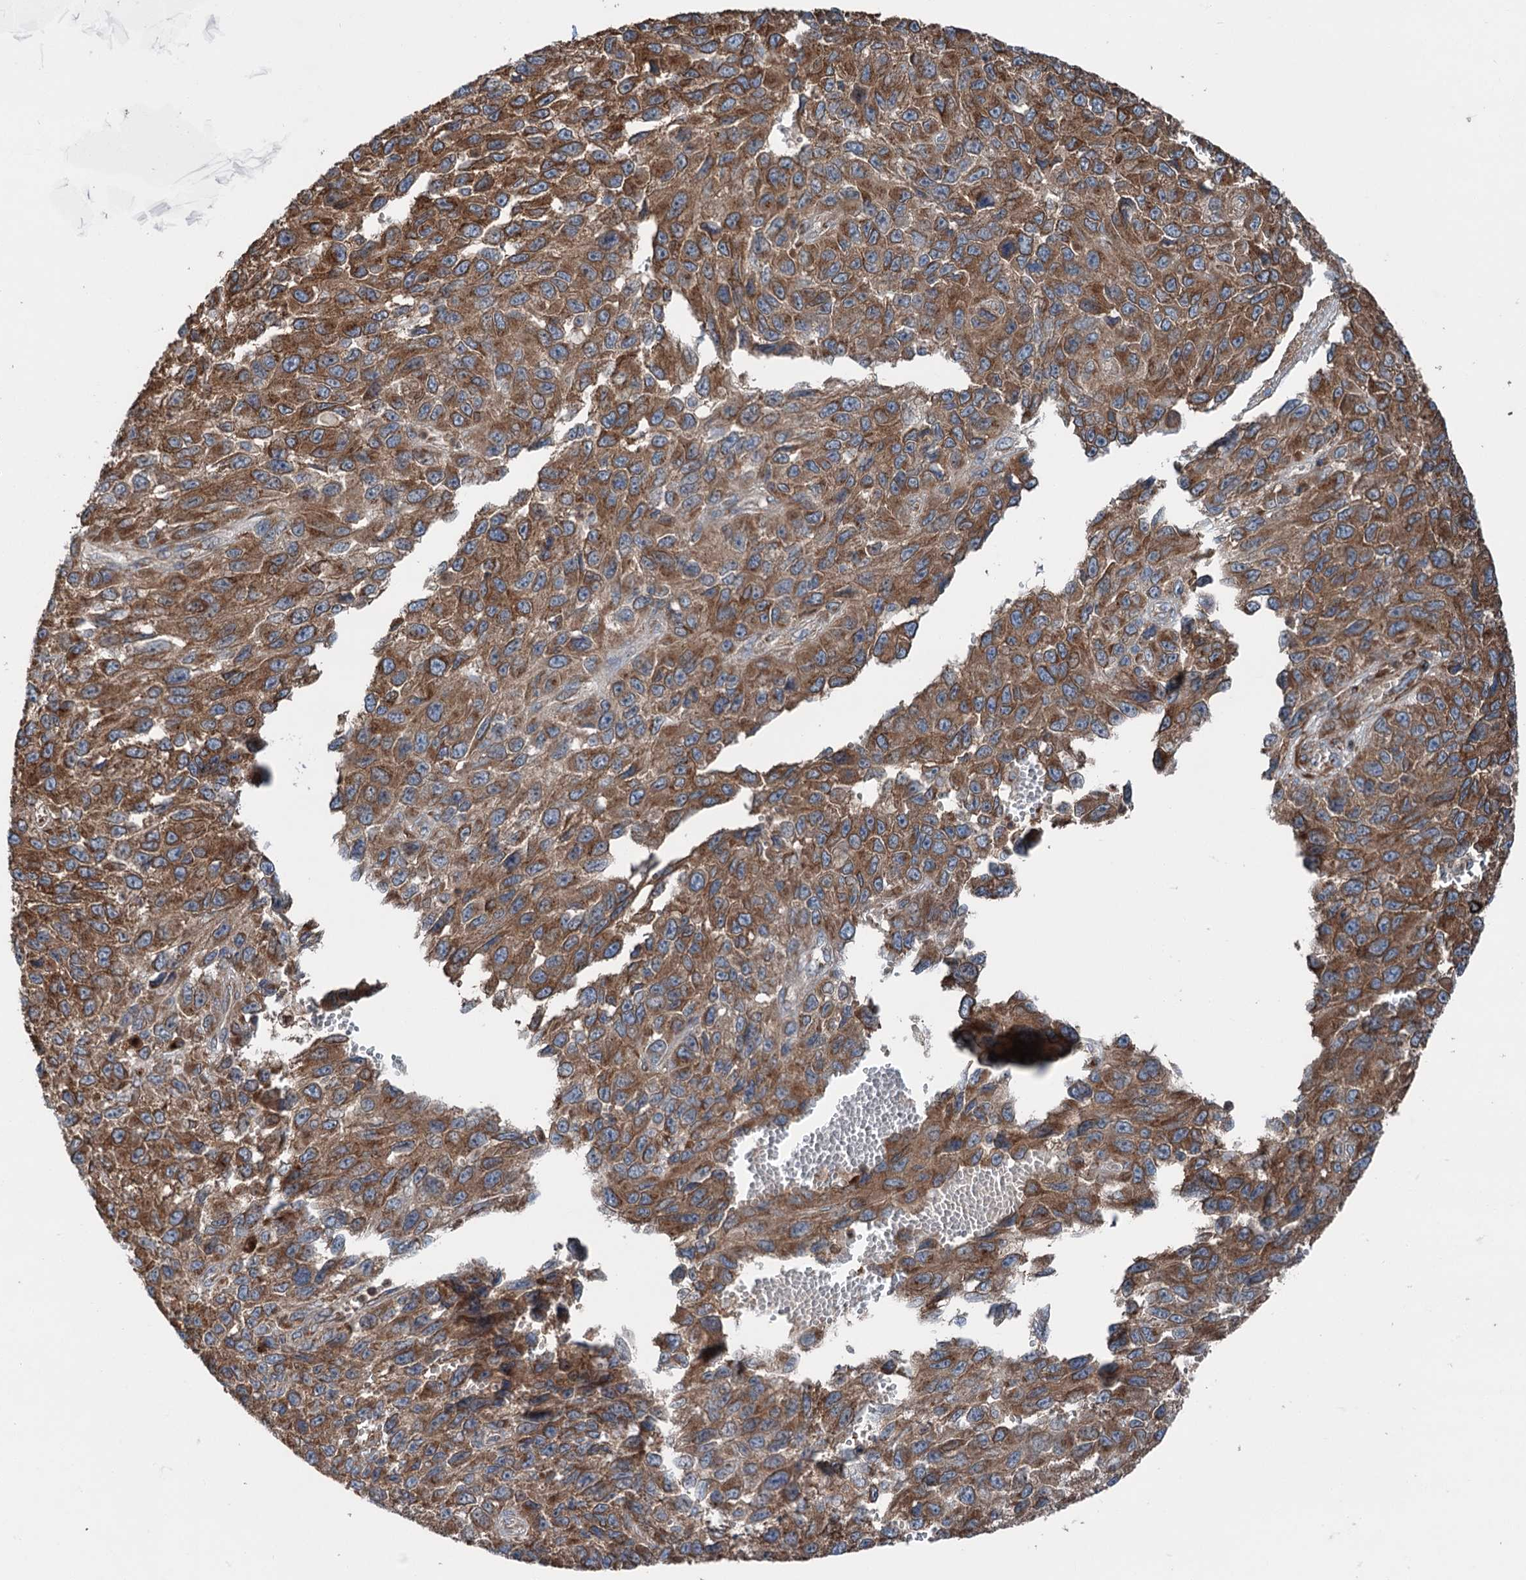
{"staining": {"intensity": "strong", "quantity": ">75%", "location": "cytoplasmic/membranous"}, "tissue": "melanoma", "cell_type": "Tumor cells", "image_type": "cancer", "snomed": [{"axis": "morphology", "description": "Normal tissue, NOS"}, {"axis": "morphology", "description": "Malignant melanoma, NOS"}, {"axis": "topography", "description": "Skin"}], "caption": "Strong cytoplasmic/membranous staining is appreciated in about >75% of tumor cells in melanoma. (Stains: DAB (3,3'-diaminobenzidine) in brown, nuclei in blue, Microscopy: brightfield microscopy at high magnification).", "gene": "CALCOCO1", "patient": {"sex": "female", "age": 96}}